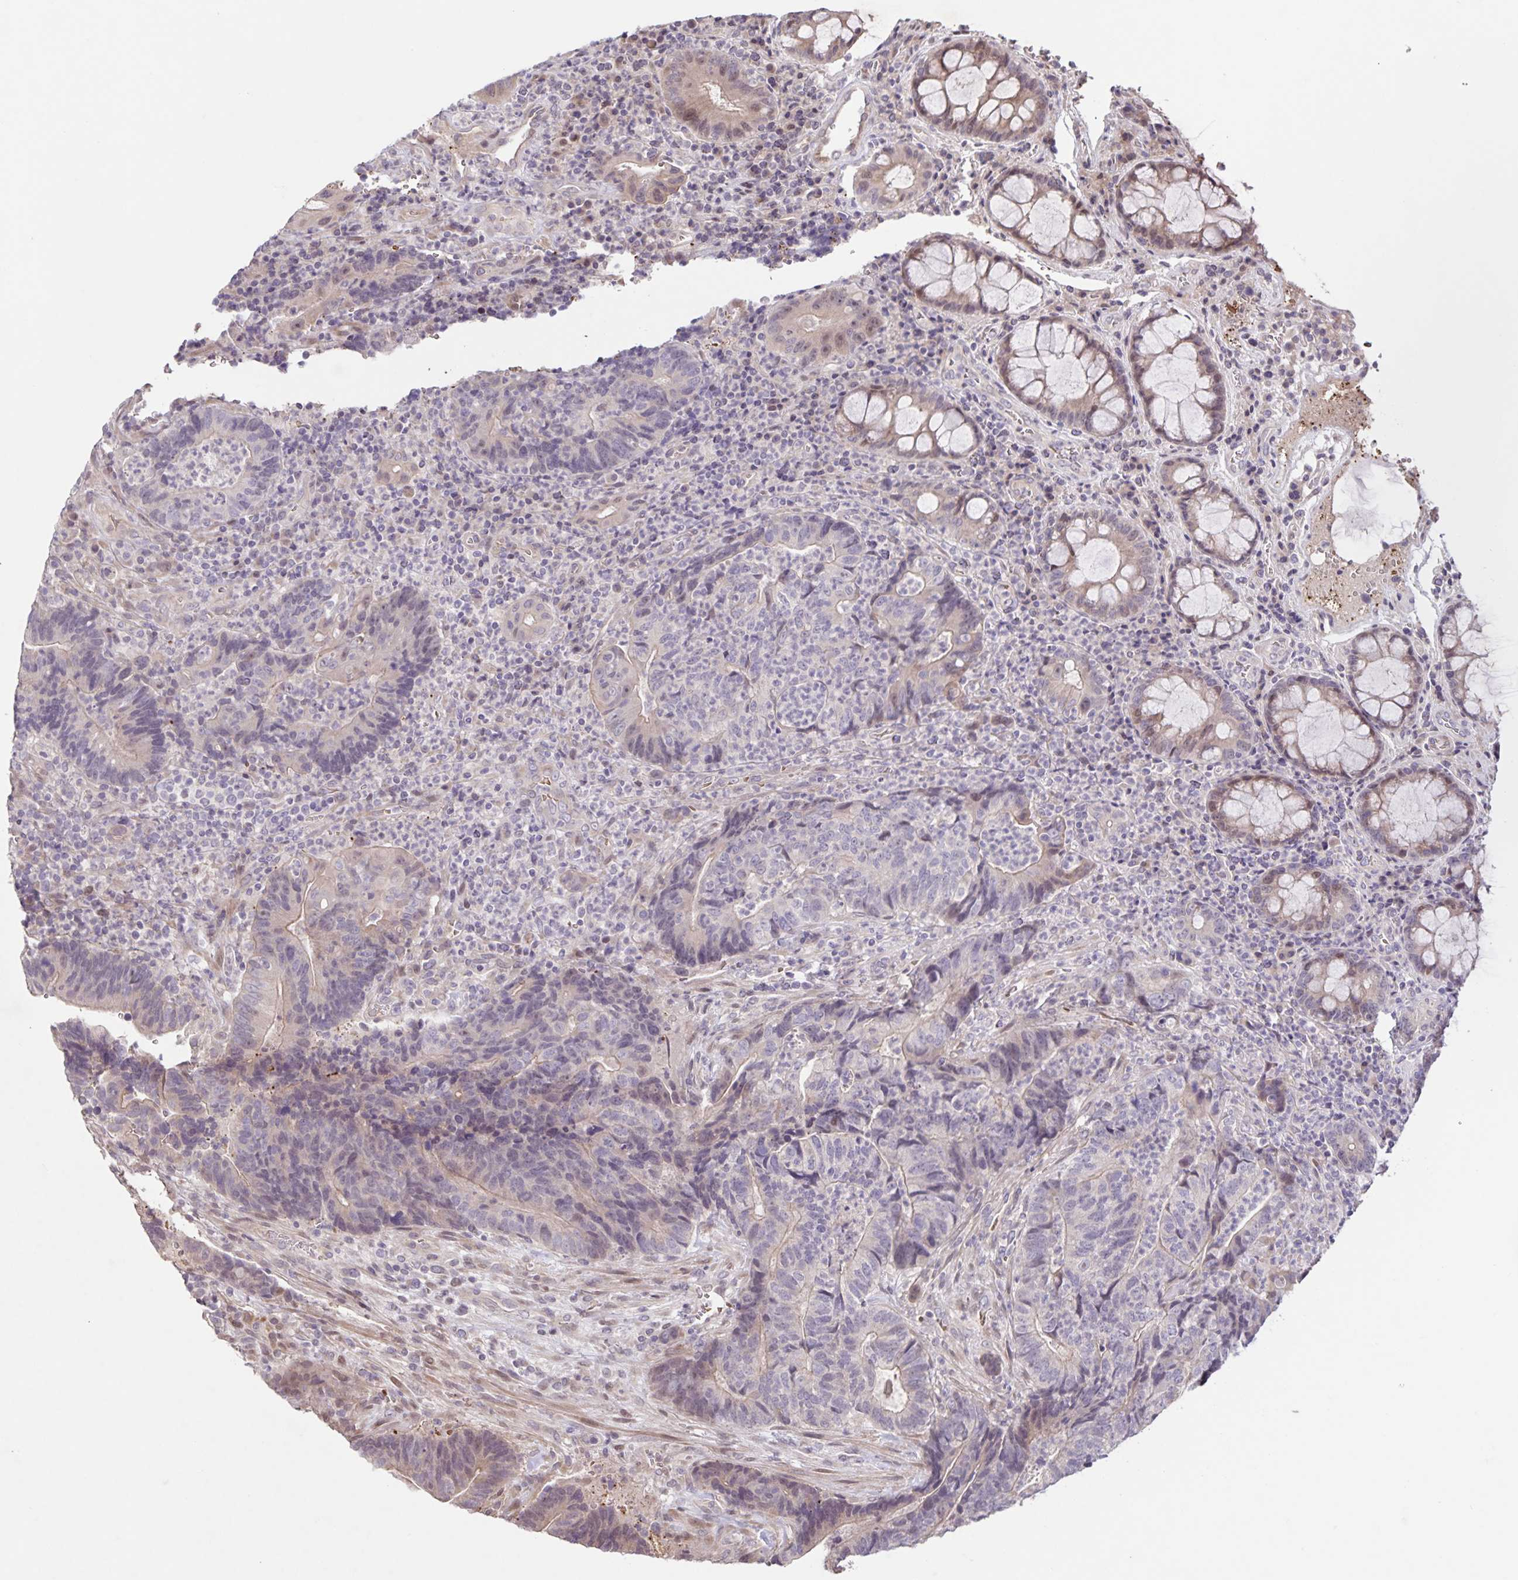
{"staining": {"intensity": "weak", "quantity": "25%-75%", "location": "cytoplasmic/membranous,nuclear"}, "tissue": "colorectal cancer", "cell_type": "Tumor cells", "image_type": "cancer", "snomed": [{"axis": "morphology", "description": "Normal tissue, NOS"}, {"axis": "morphology", "description": "Adenocarcinoma, NOS"}, {"axis": "topography", "description": "Colon"}], "caption": "Colorectal cancer (adenocarcinoma) stained with a protein marker reveals weak staining in tumor cells.", "gene": "GDF2", "patient": {"sex": "female", "age": 48}}